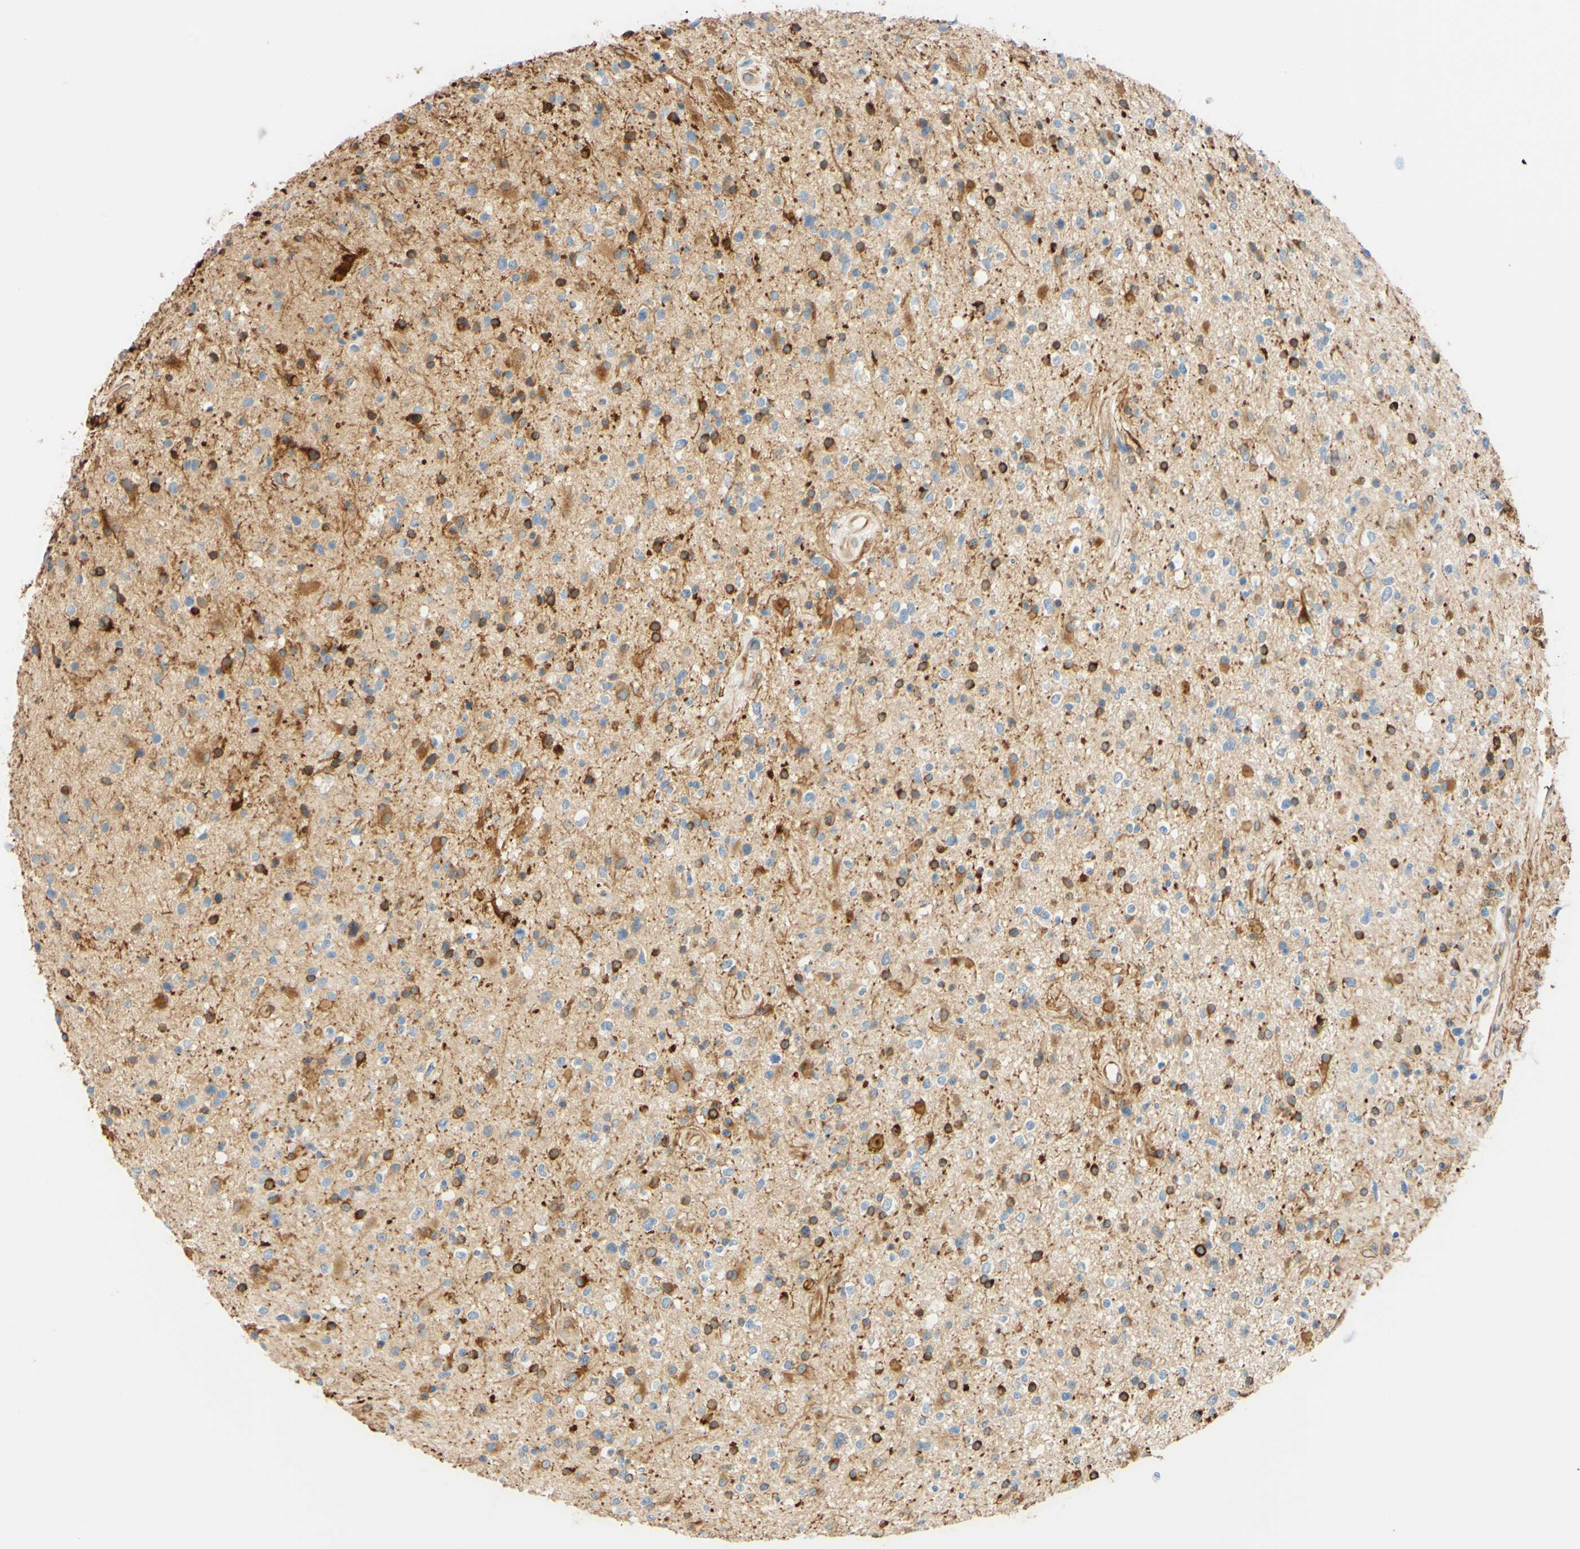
{"staining": {"intensity": "strong", "quantity": "25%-75%", "location": "cytoplasmic/membranous"}, "tissue": "glioma", "cell_type": "Tumor cells", "image_type": "cancer", "snomed": [{"axis": "morphology", "description": "Glioma, malignant, High grade"}, {"axis": "topography", "description": "Brain"}], "caption": "Malignant high-grade glioma stained for a protein demonstrates strong cytoplasmic/membranous positivity in tumor cells. (Stains: DAB in brown, nuclei in blue, Microscopy: brightfield microscopy at high magnification).", "gene": "ENDOD1", "patient": {"sex": "male", "age": 33}}